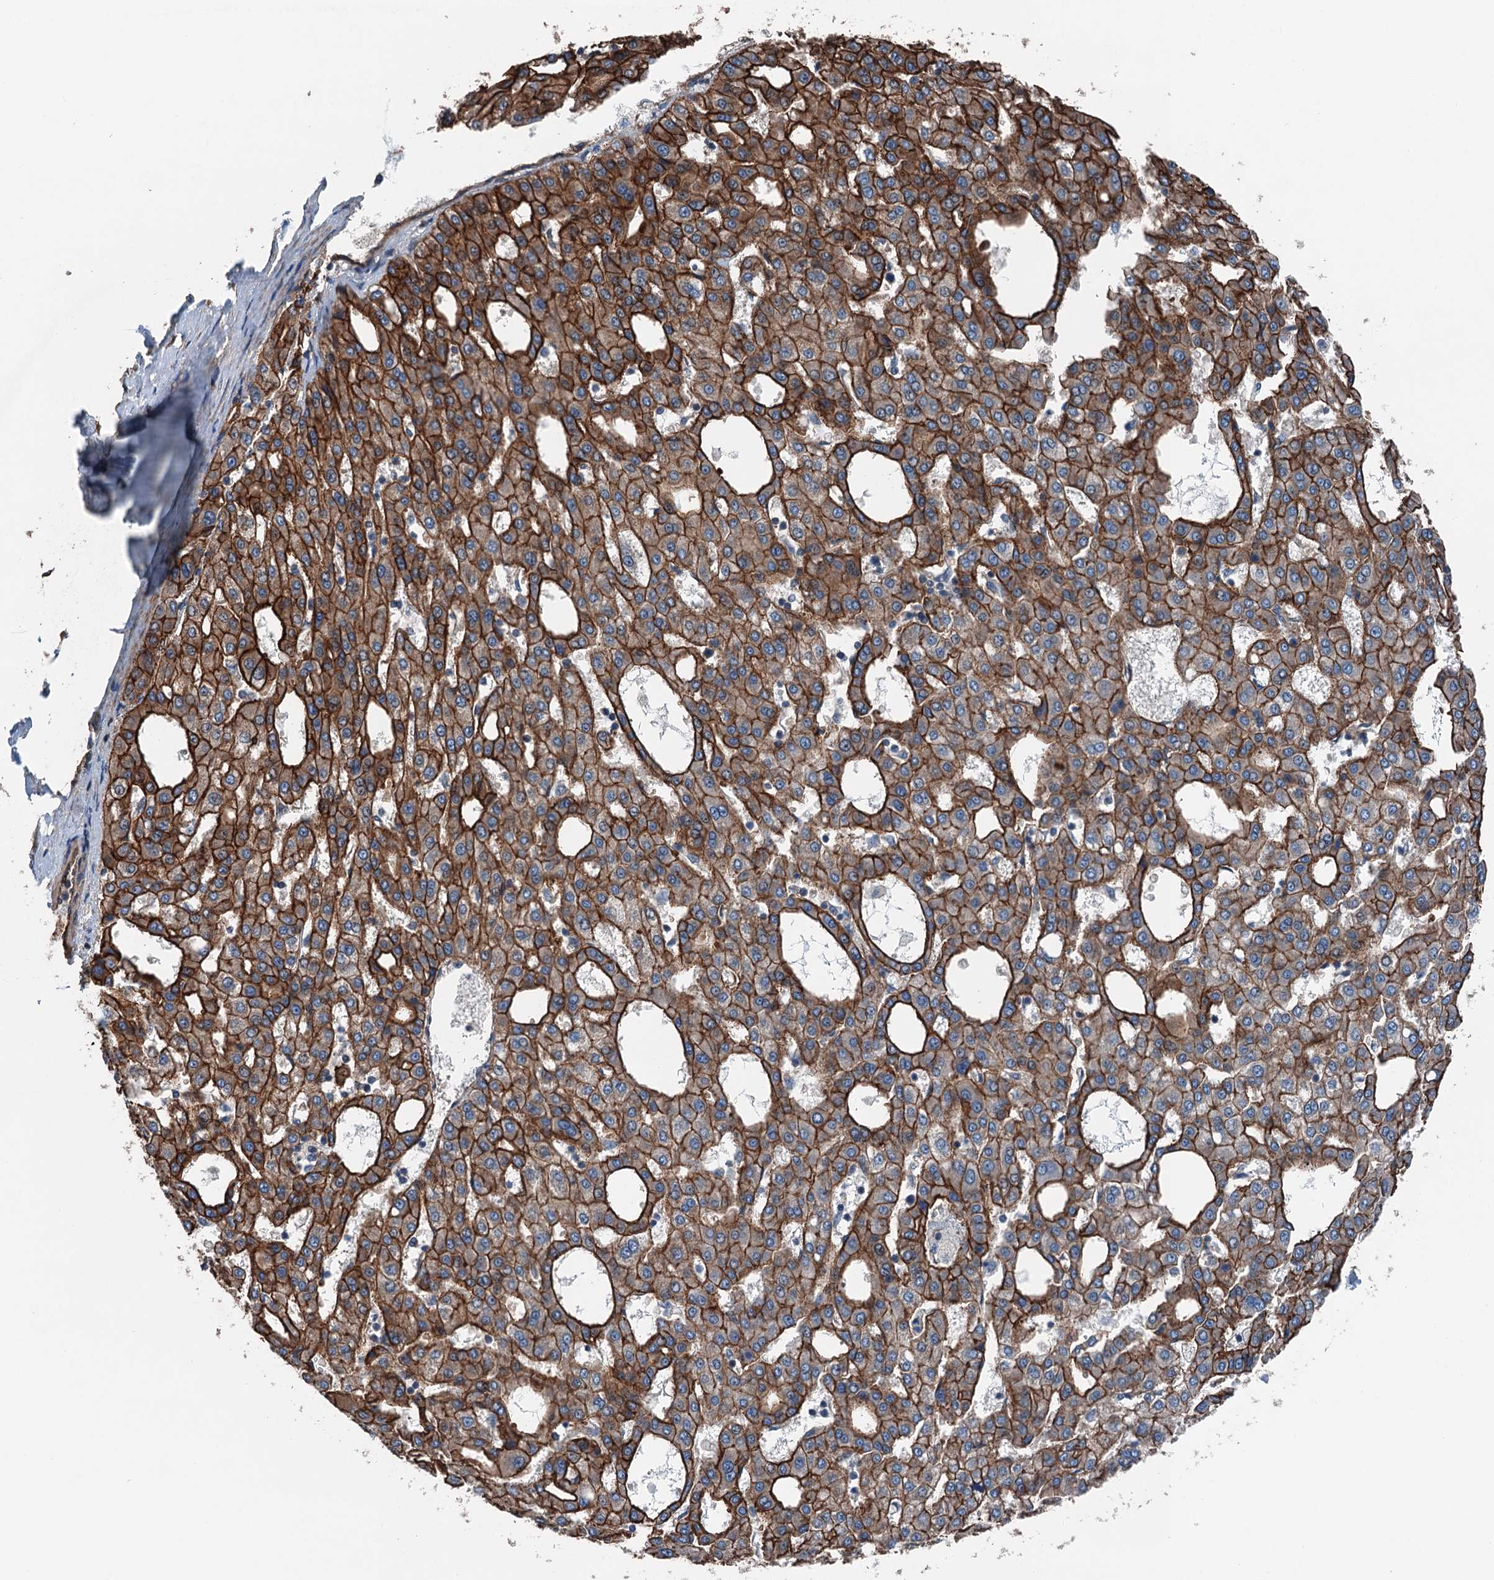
{"staining": {"intensity": "strong", "quantity": ">75%", "location": "cytoplasmic/membranous"}, "tissue": "liver cancer", "cell_type": "Tumor cells", "image_type": "cancer", "snomed": [{"axis": "morphology", "description": "Carcinoma, Hepatocellular, NOS"}, {"axis": "topography", "description": "Liver"}], "caption": "Protein expression analysis of human hepatocellular carcinoma (liver) reveals strong cytoplasmic/membranous expression in about >75% of tumor cells.", "gene": "NMRAL1", "patient": {"sex": "male", "age": 47}}